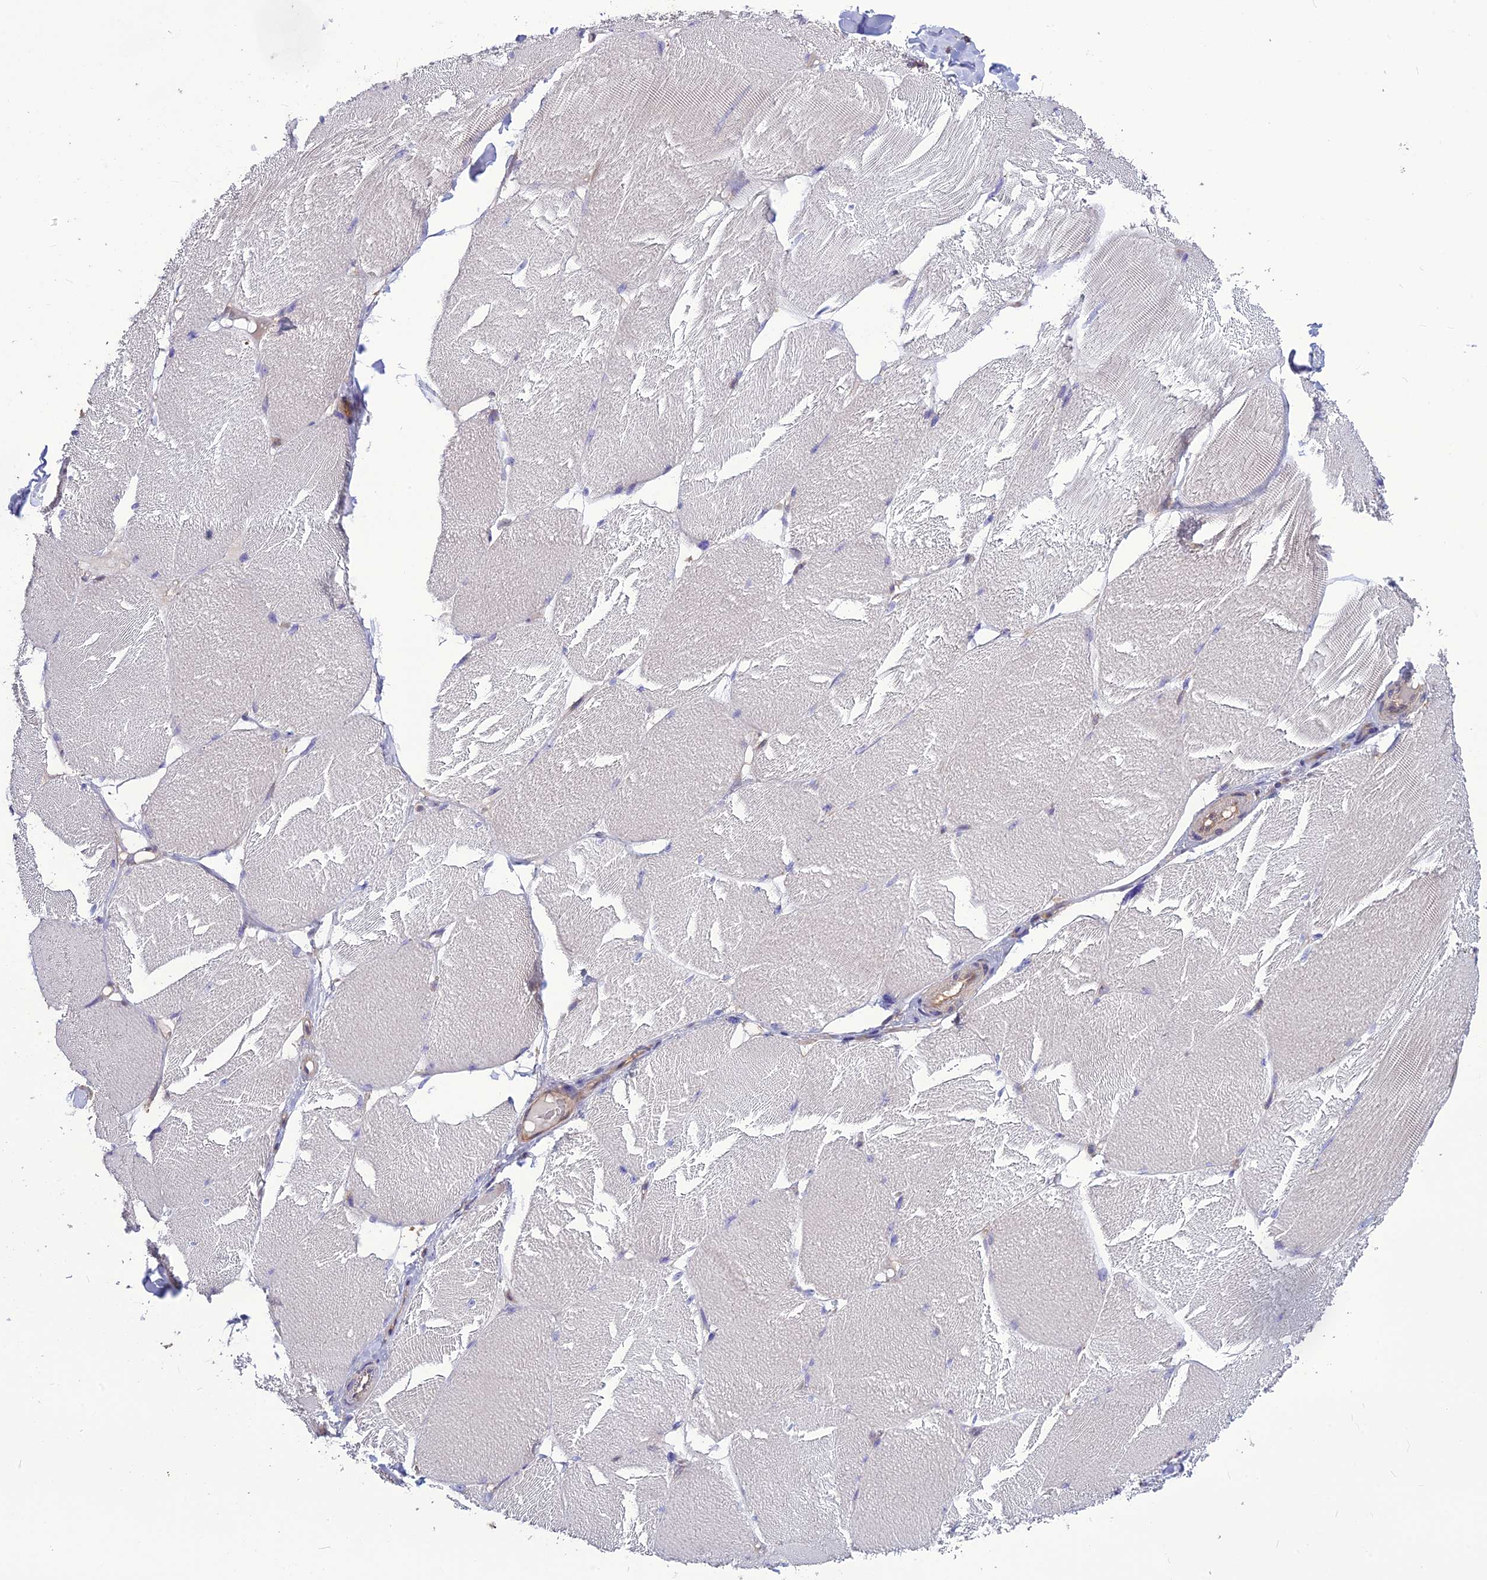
{"staining": {"intensity": "negative", "quantity": "none", "location": "none"}, "tissue": "skeletal muscle", "cell_type": "Myocytes", "image_type": "normal", "snomed": [{"axis": "morphology", "description": "Normal tissue, NOS"}, {"axis": "topography", "description": "Skin"}, {"axis": "topography", "description": "Skeletal muscle"}], "caption": "High magnification brightfield microscopy of benign skeletal muscle stained with DAB (brown) and counterstained with hematoxylin (blue): myocytes show no significant staining. Brightfield microscopy of immunohistochemistry (IHC) stained with DAB (3,3'-diaminobenzidine) (brown) and hematoxylin (blue), captured at high magnification.", "gene": "PSMF1", "patient": {"sex": "male", "age": 83}}